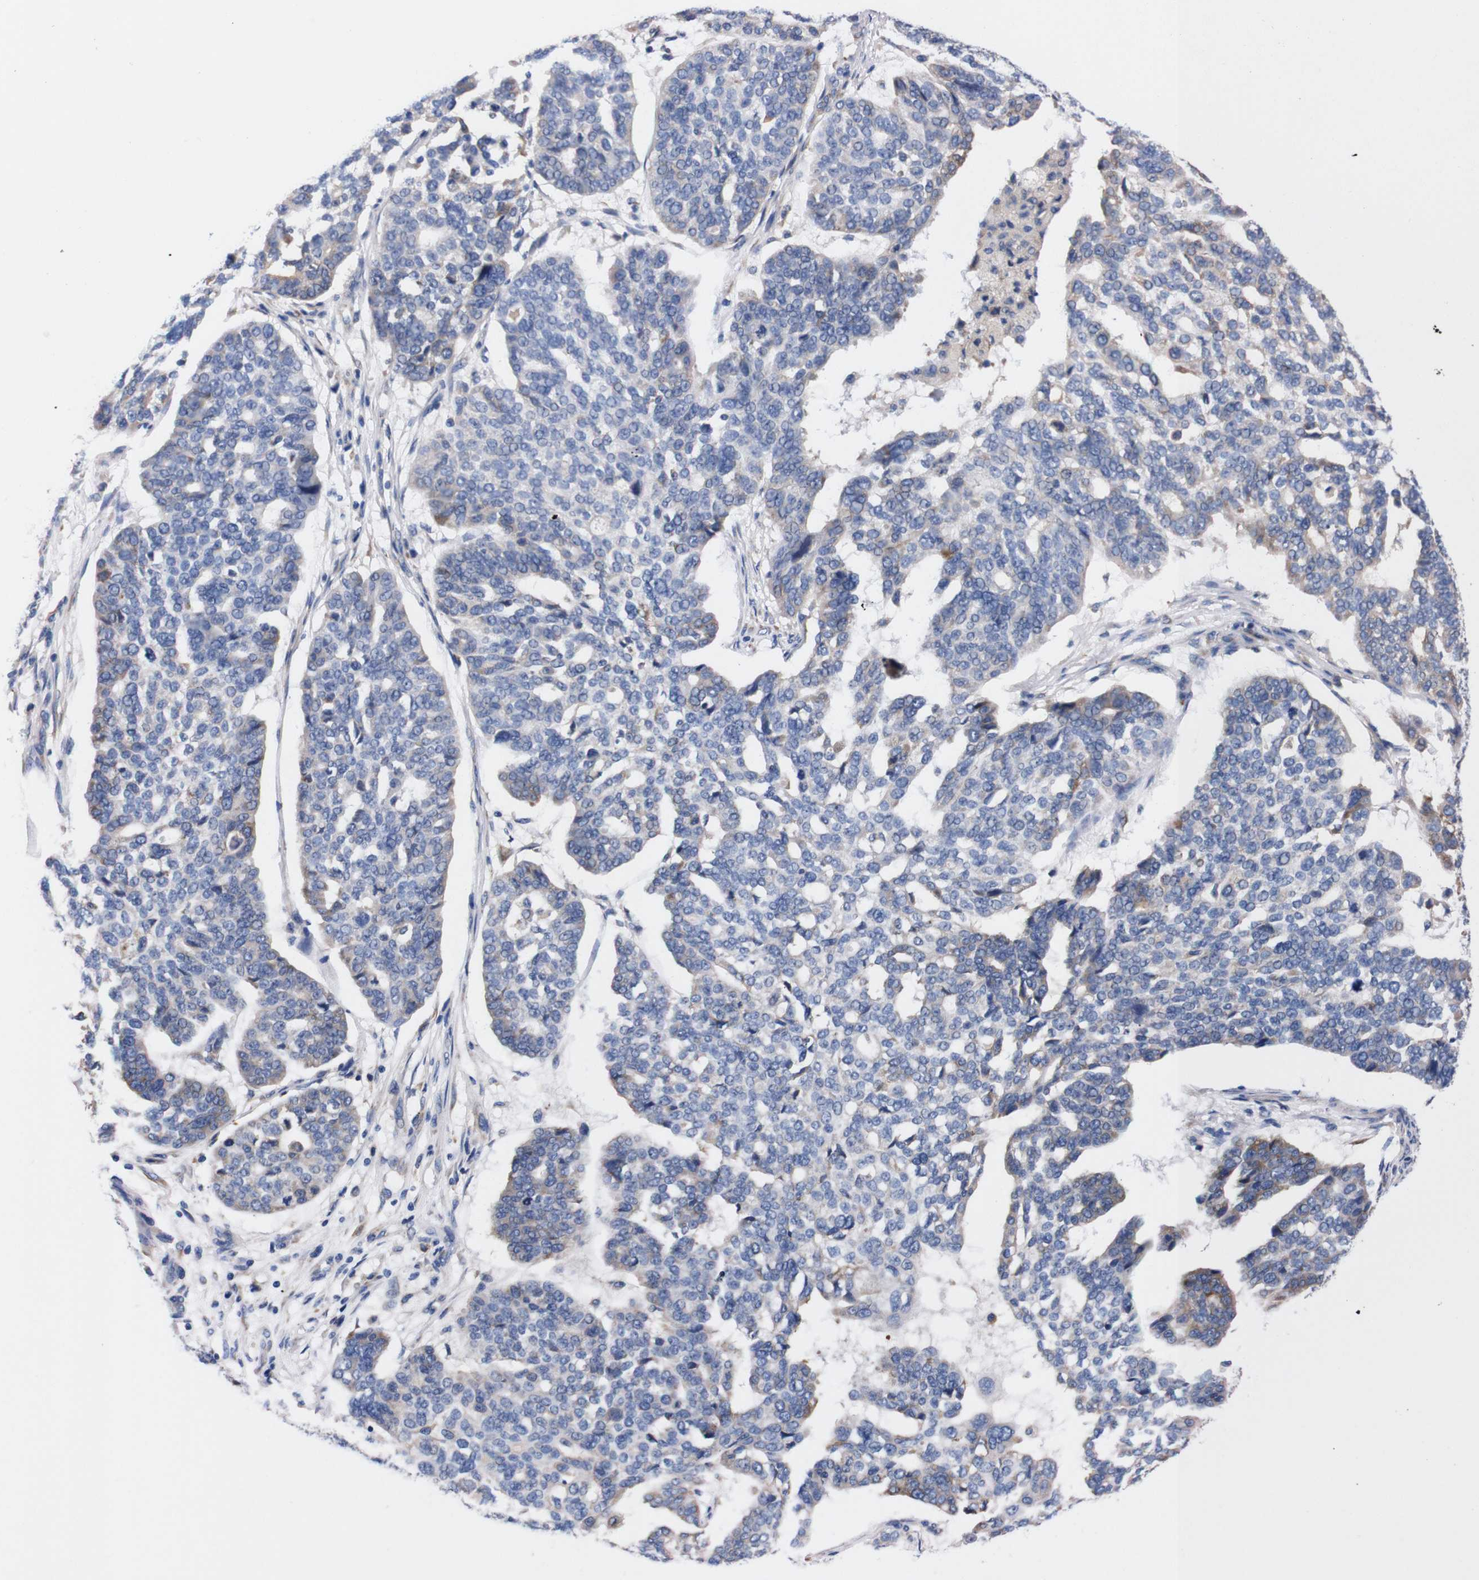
{"staining": {"intensity": "negative", "quantity": "none", "location": "none"}, "tissue": "ovarian cancer", "cell_type": "Tumor cells", "image_type": "cancer", "snomed": [{"axis": "morphology", "description": "Cystadenocarcinoma, serous, NOS"}, {"axis": "topography", "description": "Ovary"}], "caption": "Tumor cells are negative for protein expression in human serous cystadenocarcinoma (ovarian).", "gene": "NEBL", "patient": {"sex": "female", "age": 59}}